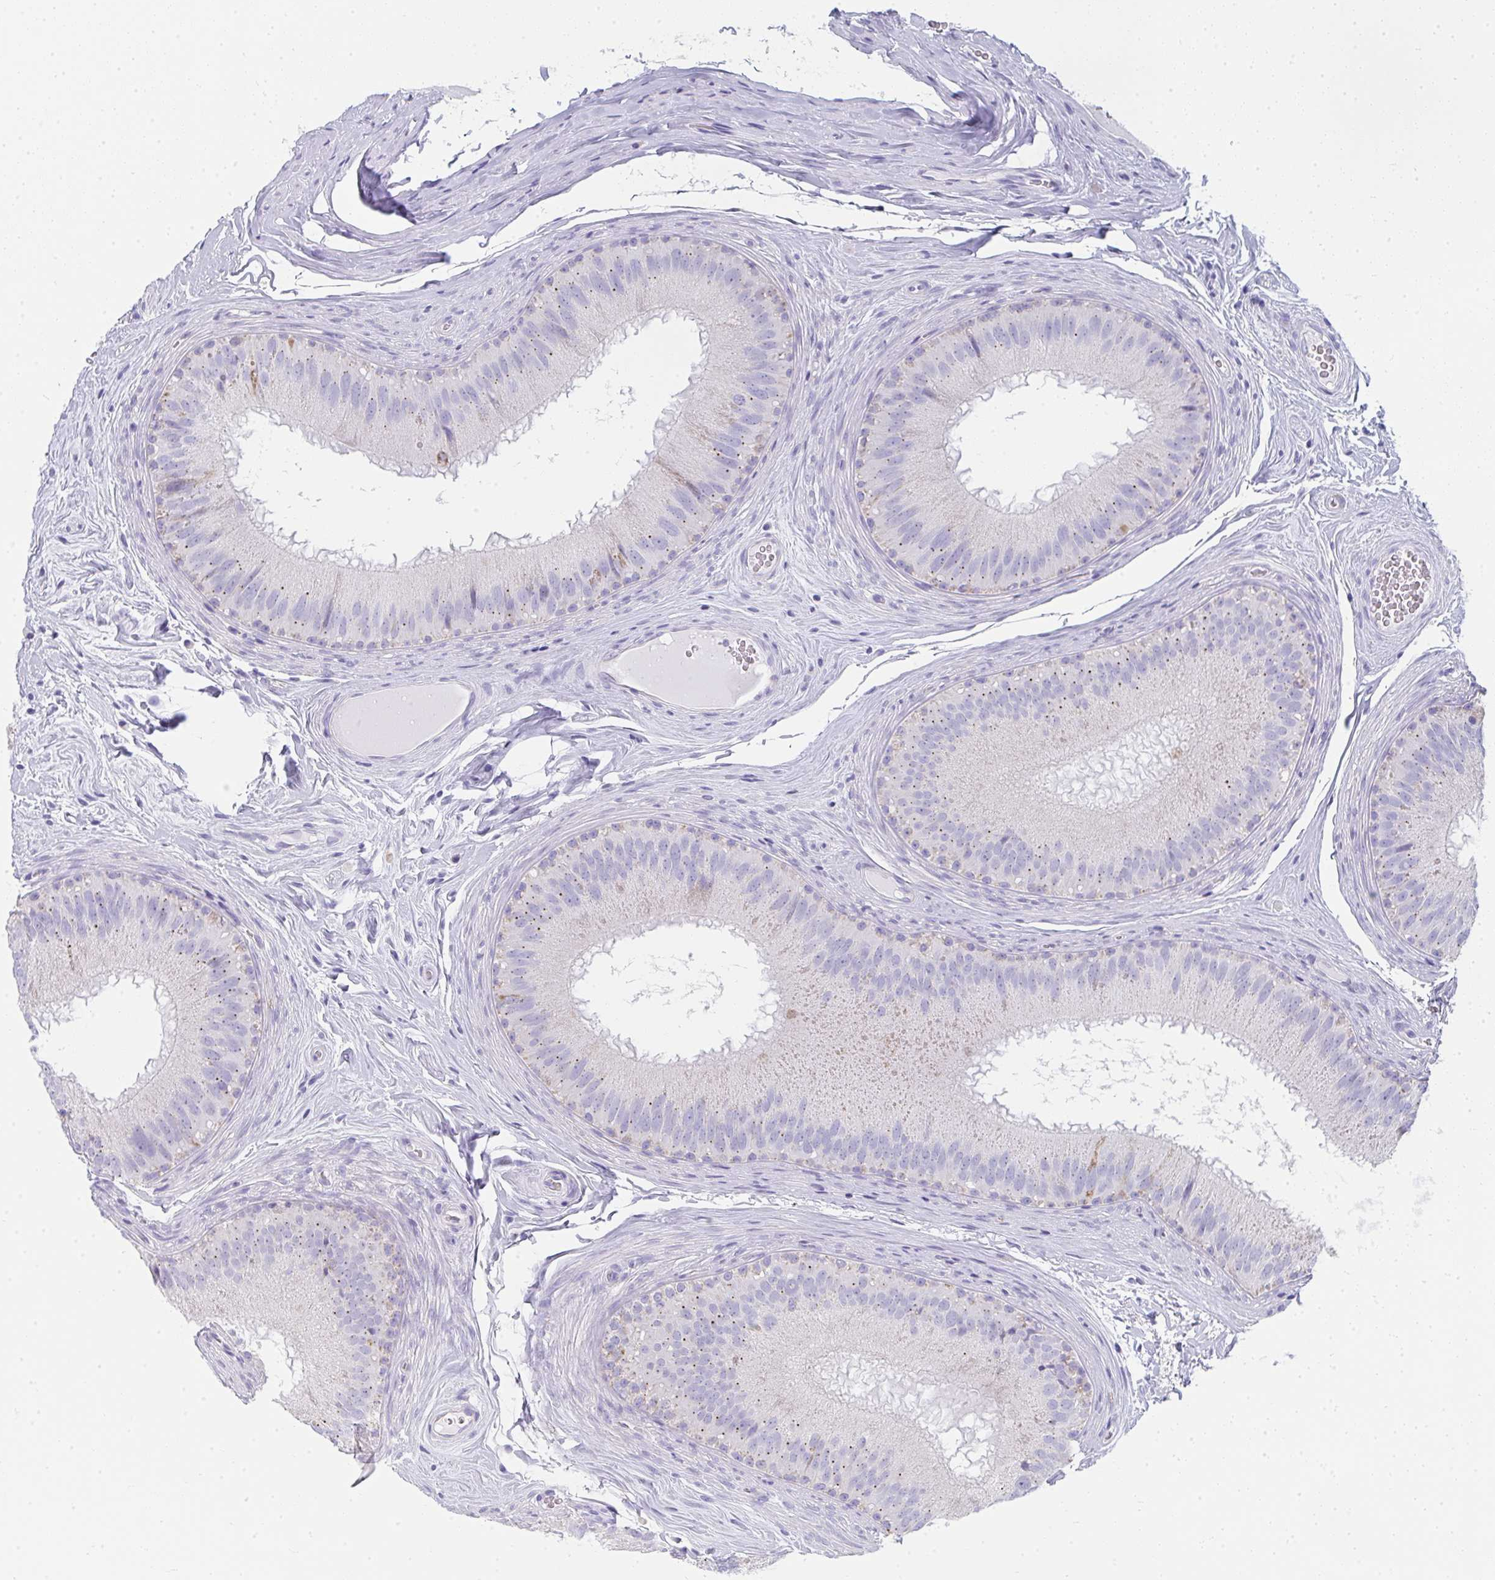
{"staining": {"intensity": "moderate", "quantity": "<25%", "location": "cytoplasmic/membranous"}, "tissue": "epididymis", "cell_type": "Glandular cells", "image_type": "normal", "snomed": [{"axis": "morphology", "description": "Normal tissue, NOS"}, {"axis": "topography", "description": "Epididymis"}], "caption": "High-power microscopy captured an immunohistochemistry (IHC) image of benign epididymis, revealing moderate cytoplasmic/membranous staining in about <25% of glandular cells. (IHC, brightfield microscopy, high magnification).", "gene": "SLC6A1", "patient": {"sex": "male", "age": 44}}